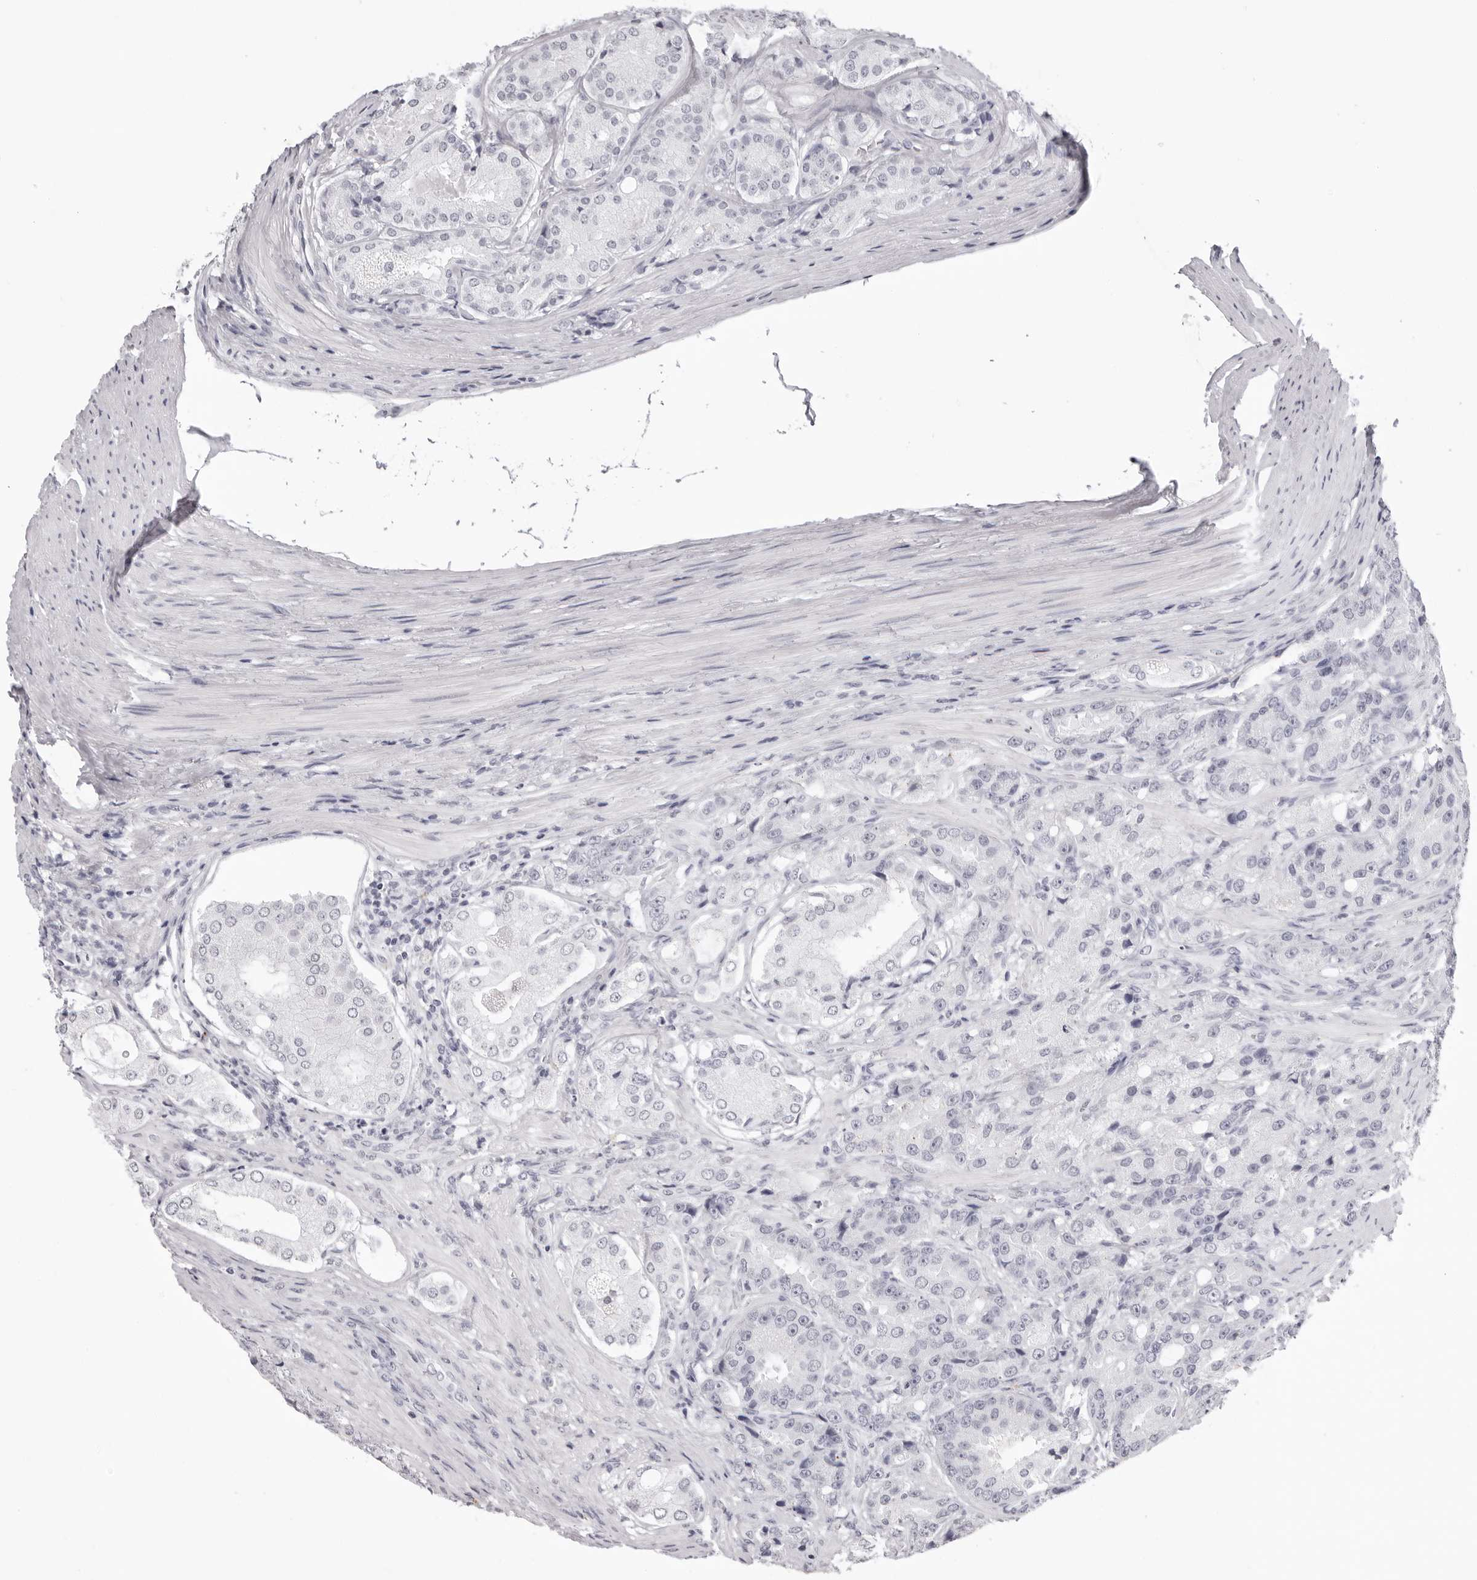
{"staining": {"intensity": "negative", "quantity": "none", "location": "none"}, "tissue": "prostate cancer", "cell_type": "Tumor cells", "image_type": "cancer", "snomed": [{"axis": "morphology", "description": "Adenocarcinoma, High grade"}, {"axis": "topography", "description": "Prostate"}], "caption": "DAB (3,3'-diaminobenzidine) immunohistochemical staining of human prostate cancer (adenocarcinoma (high-grade)) shows no significant expression in tumor cells.", "gene": "CST1", "patient": {"sex": "male", "age": 60}}